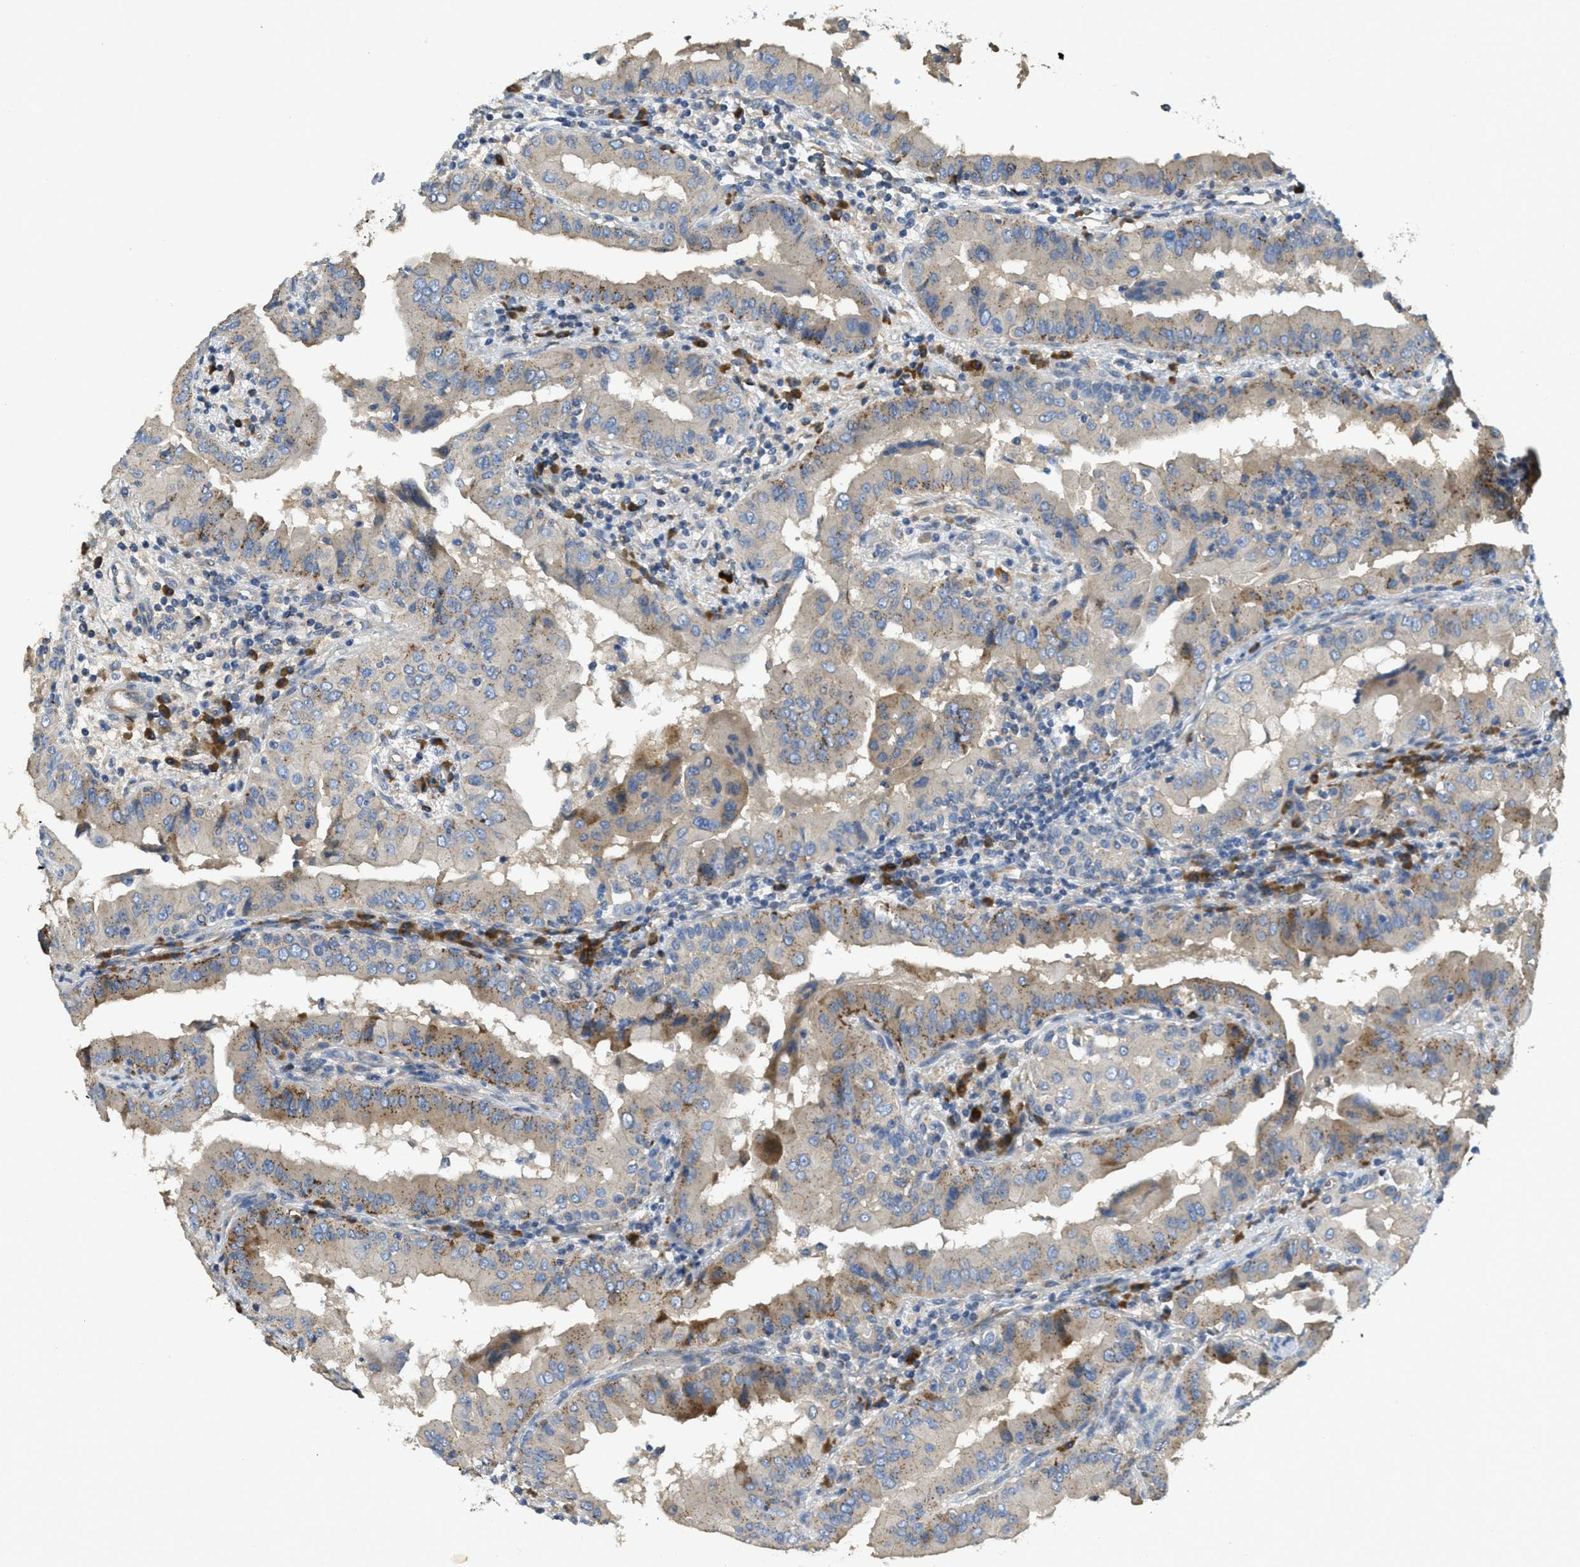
{"staining": {"intensity": "moderate", "quantity": ">75%", "location": "cytoplasmic/membranous"}, "tissue": "thyroid cancer", "cell_type": "Tumor cells", "image_type": "cancer", "snomed": [{"axis": "morphology", "description": "Papillary adenocarcinoma, NOS"}, {"axis": "topography", "description": "Thyroid gland"}], "caption": "Thyroid cancer was stained to show a protein in brown. There is medium levels of moderate cytoplasmic/membranous expression in about >75% of tumor cells. The protein of interest is shown in brown color, while the nuclei are stained blue.", "gene": "CASP10", "patient": {"sex": "male", "age": 33}}